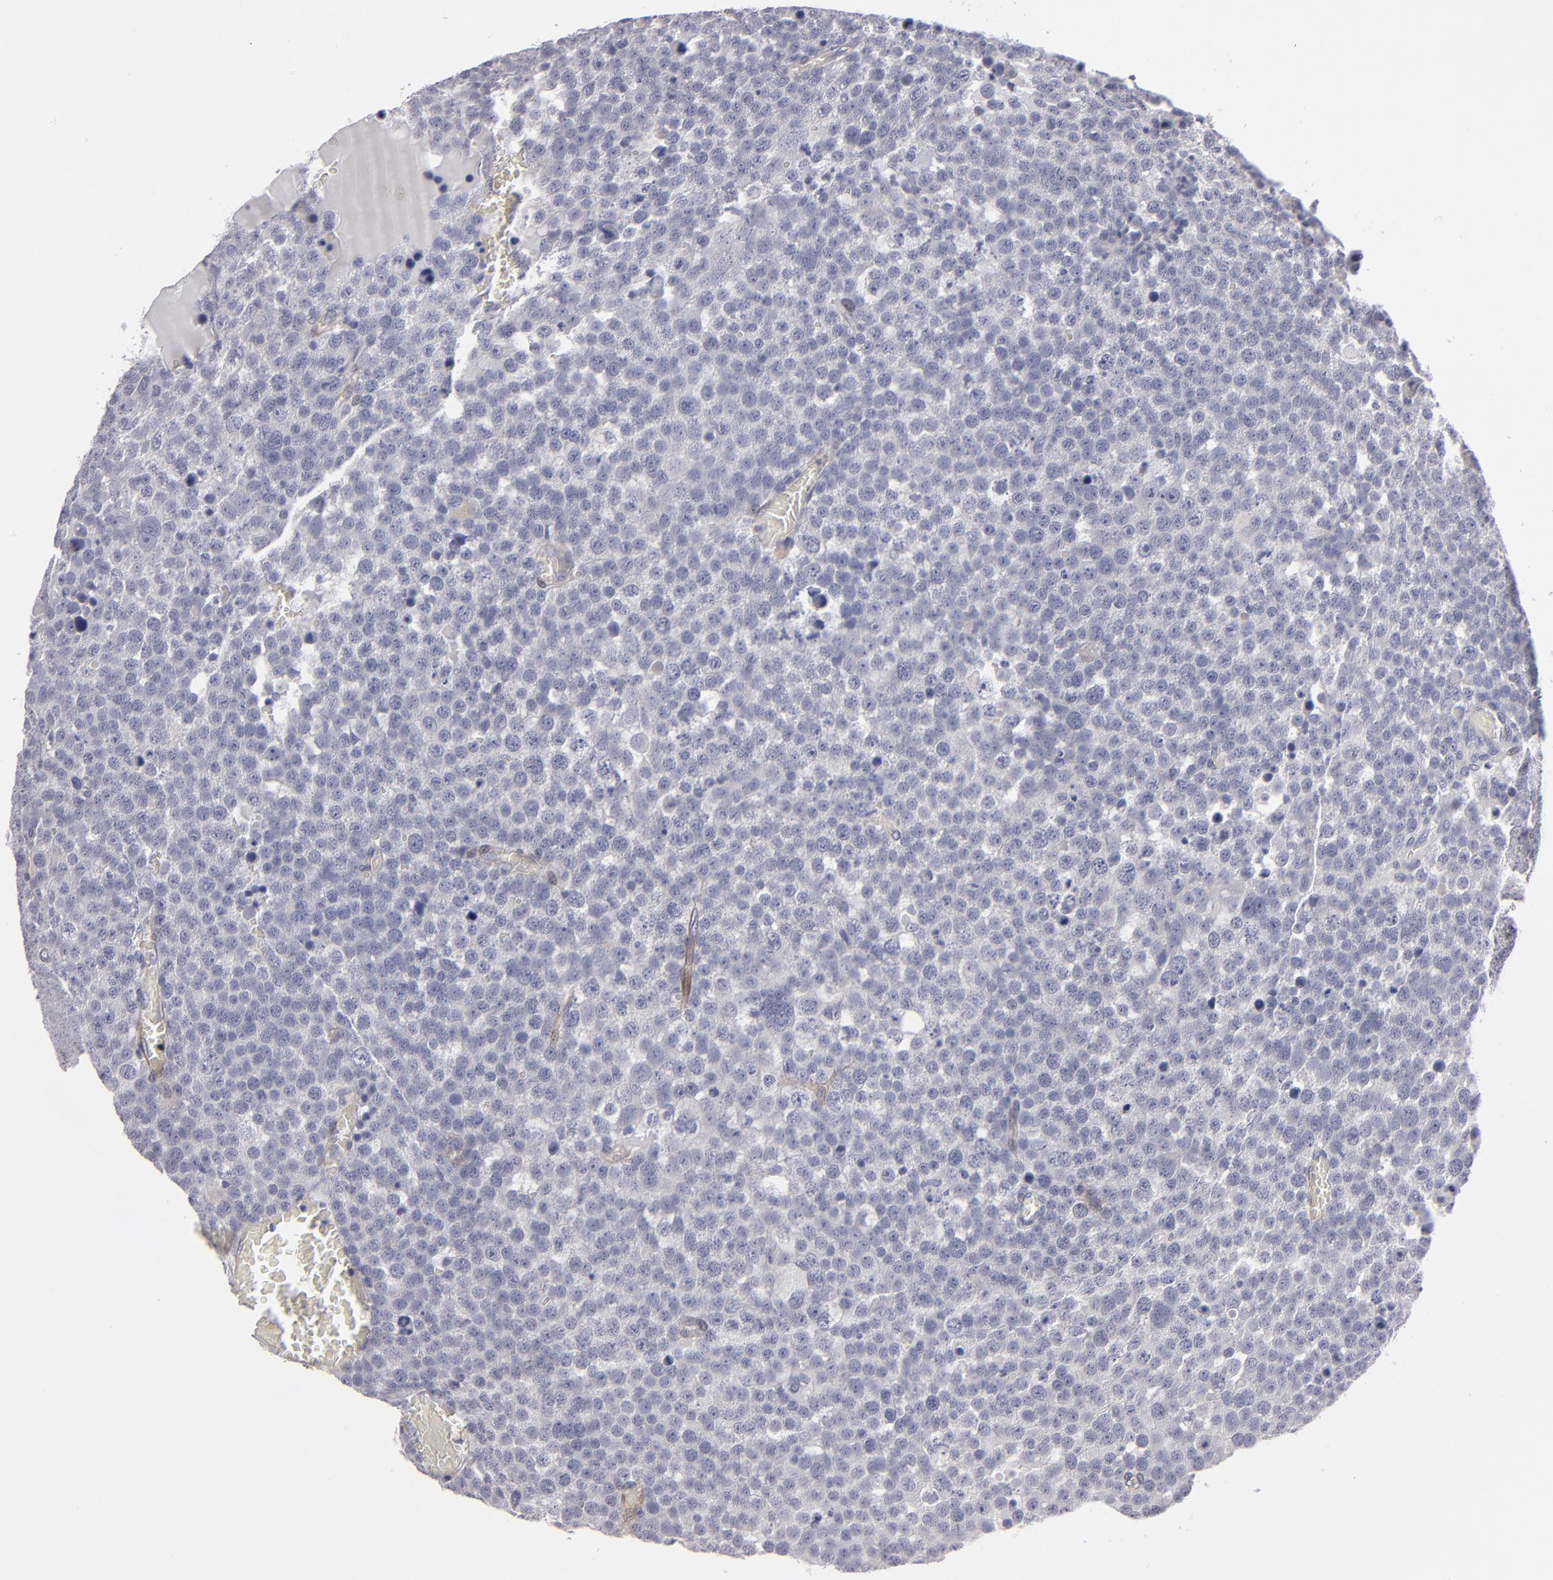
{"staining": {"intensity": "negative", "quantity": "none", "location": "none"}, "tissue": "testis cancer", "cell_type": "Tumor cells", "image_type": "cancer", "snomed": [{"axis": "morphology", "description": "Seminoma, NOS"}, {"axis": "topography", "description": "Testis"}], "caption": "Tumor cells are negative for protein expression in human testis cancer (seminoma).", "gene": "ZNF175", "patient": {"sex": "male", "age": 71}}